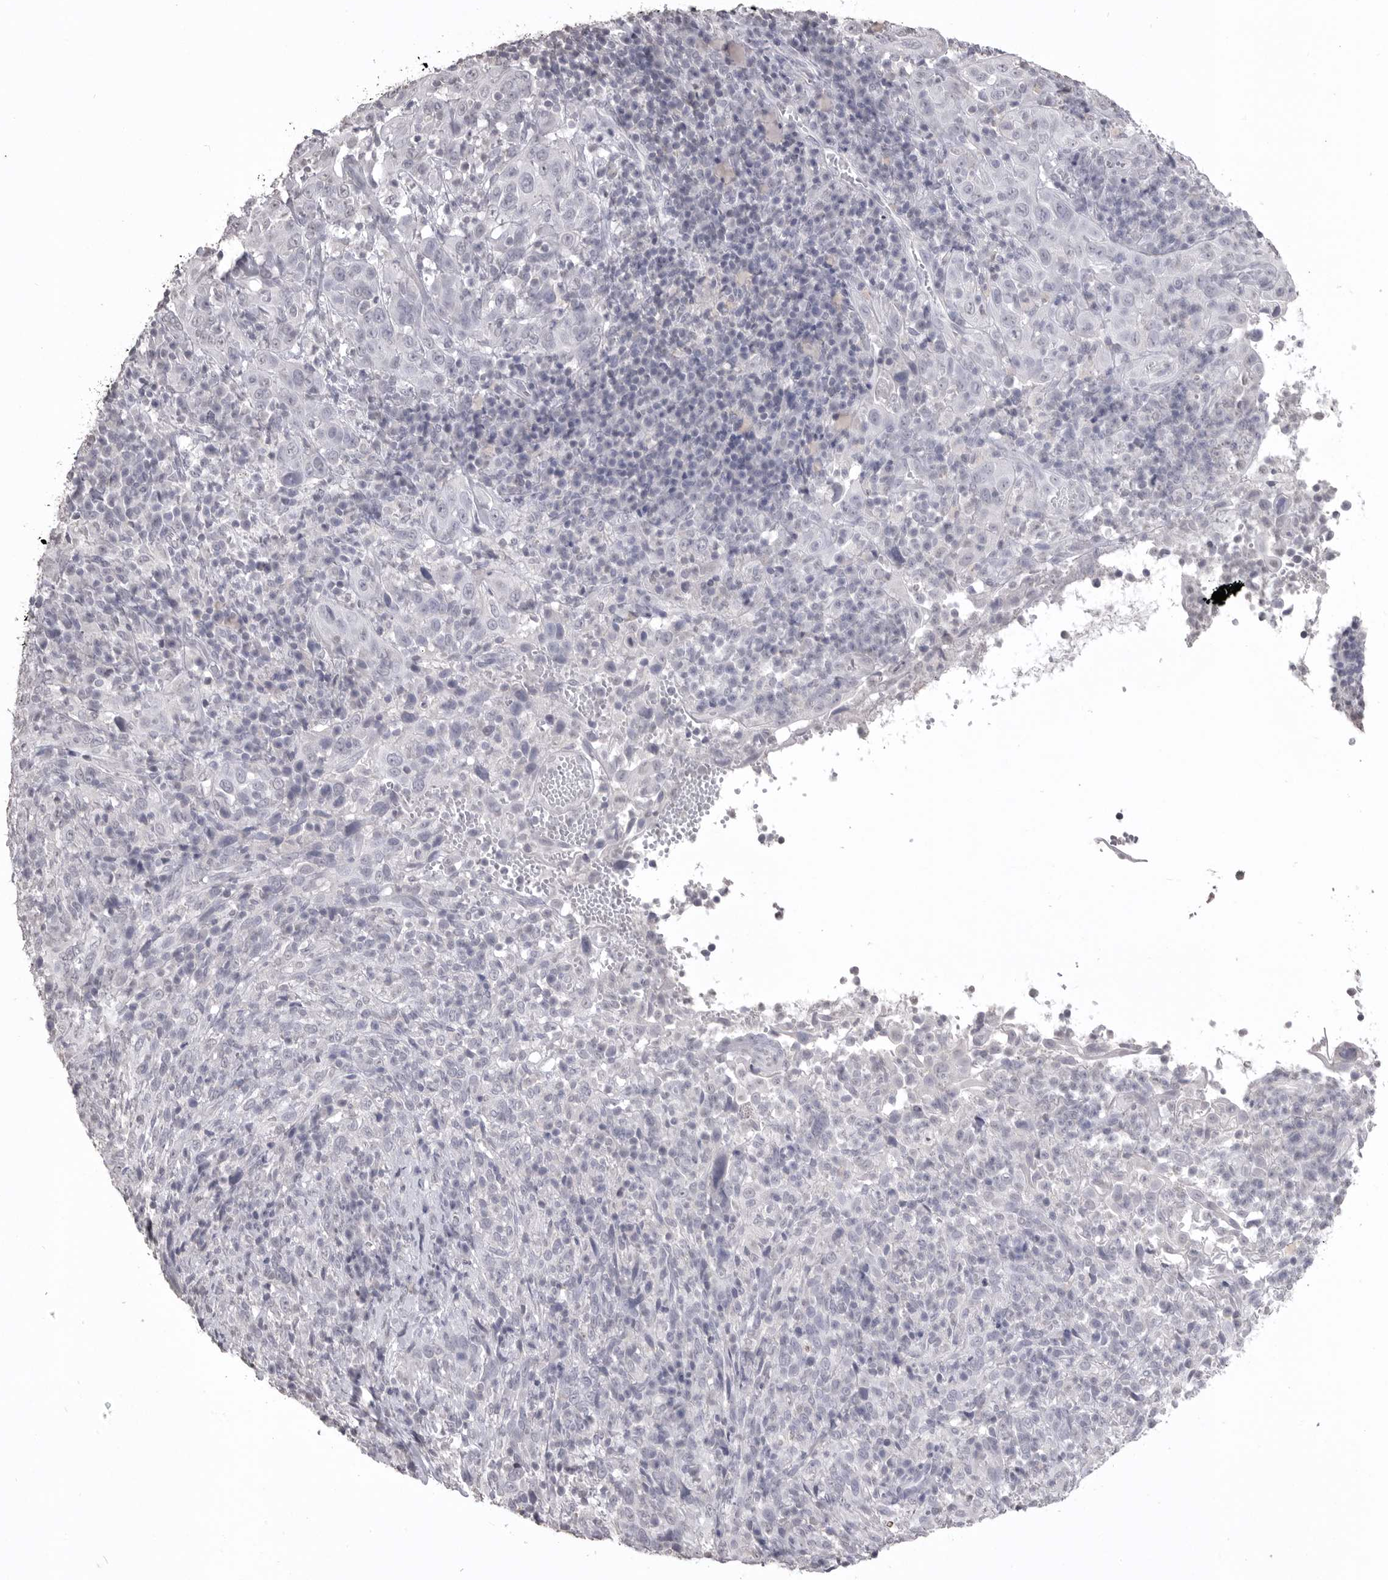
{"staining": {"intensity": "negative", "quantity": "none", "location": "none"}, "tissue": "cervical cancer", "cell_type": "Tumor cells", "image_type": "cancer", "snomed": [{"axis": "morphology", "description": "Squamous cell carcinoma, NOS"}, {"axis": "topography", "description": "Cervix"}], "caption": "High magnification brightfield microscopy of cervical cancer (squamous cell carcinoma) stained with DAB (brown) and counterstained with hematoxylin (blue): tumor cells show no significant staining.", "gene": "ICAM5", "patient": {"sex": "female", "age": 46}}